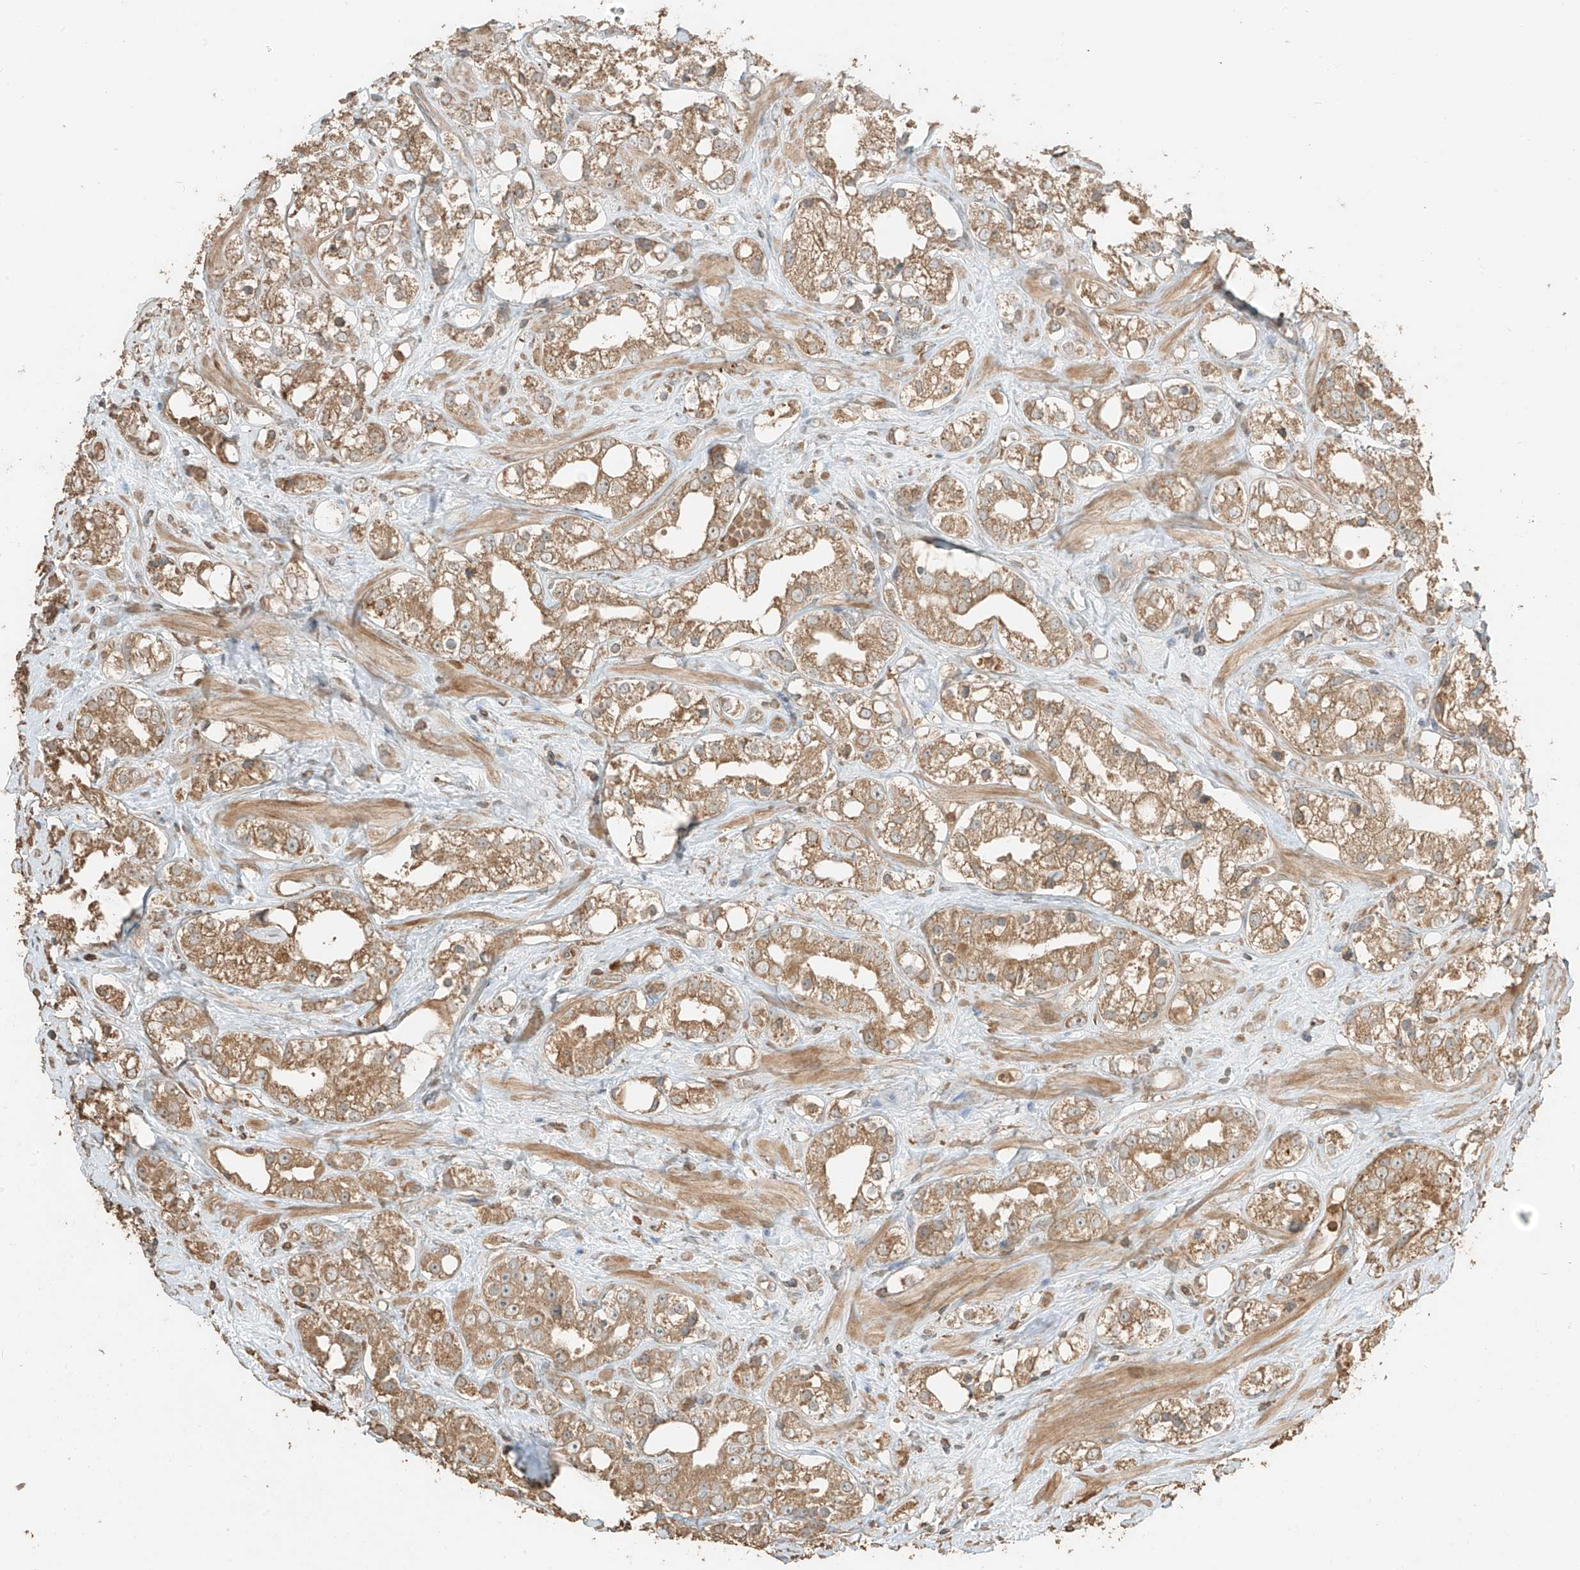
{"staining": {"intensity": "moderate", "quantity": ">75%", "location": "cytoplasmic/membranous"}, "tissue": "prostate cancer", "cell_type": "Tumor cells", "image_type": "cancer", "snomed": [{"axis": "morphology", "description": "Adenocarcinoma, NOS"}, {"axis": "topography", "description": "Prostate"}], "caption": "Immunohistochemical staining of human prostate adenocarcinoma exhibits moderate cytoplasmic/membranous protein expression in about >75% of tumor cells.", "gene": "RFTN2", "patient": {"sex": "male", "age": 79}}